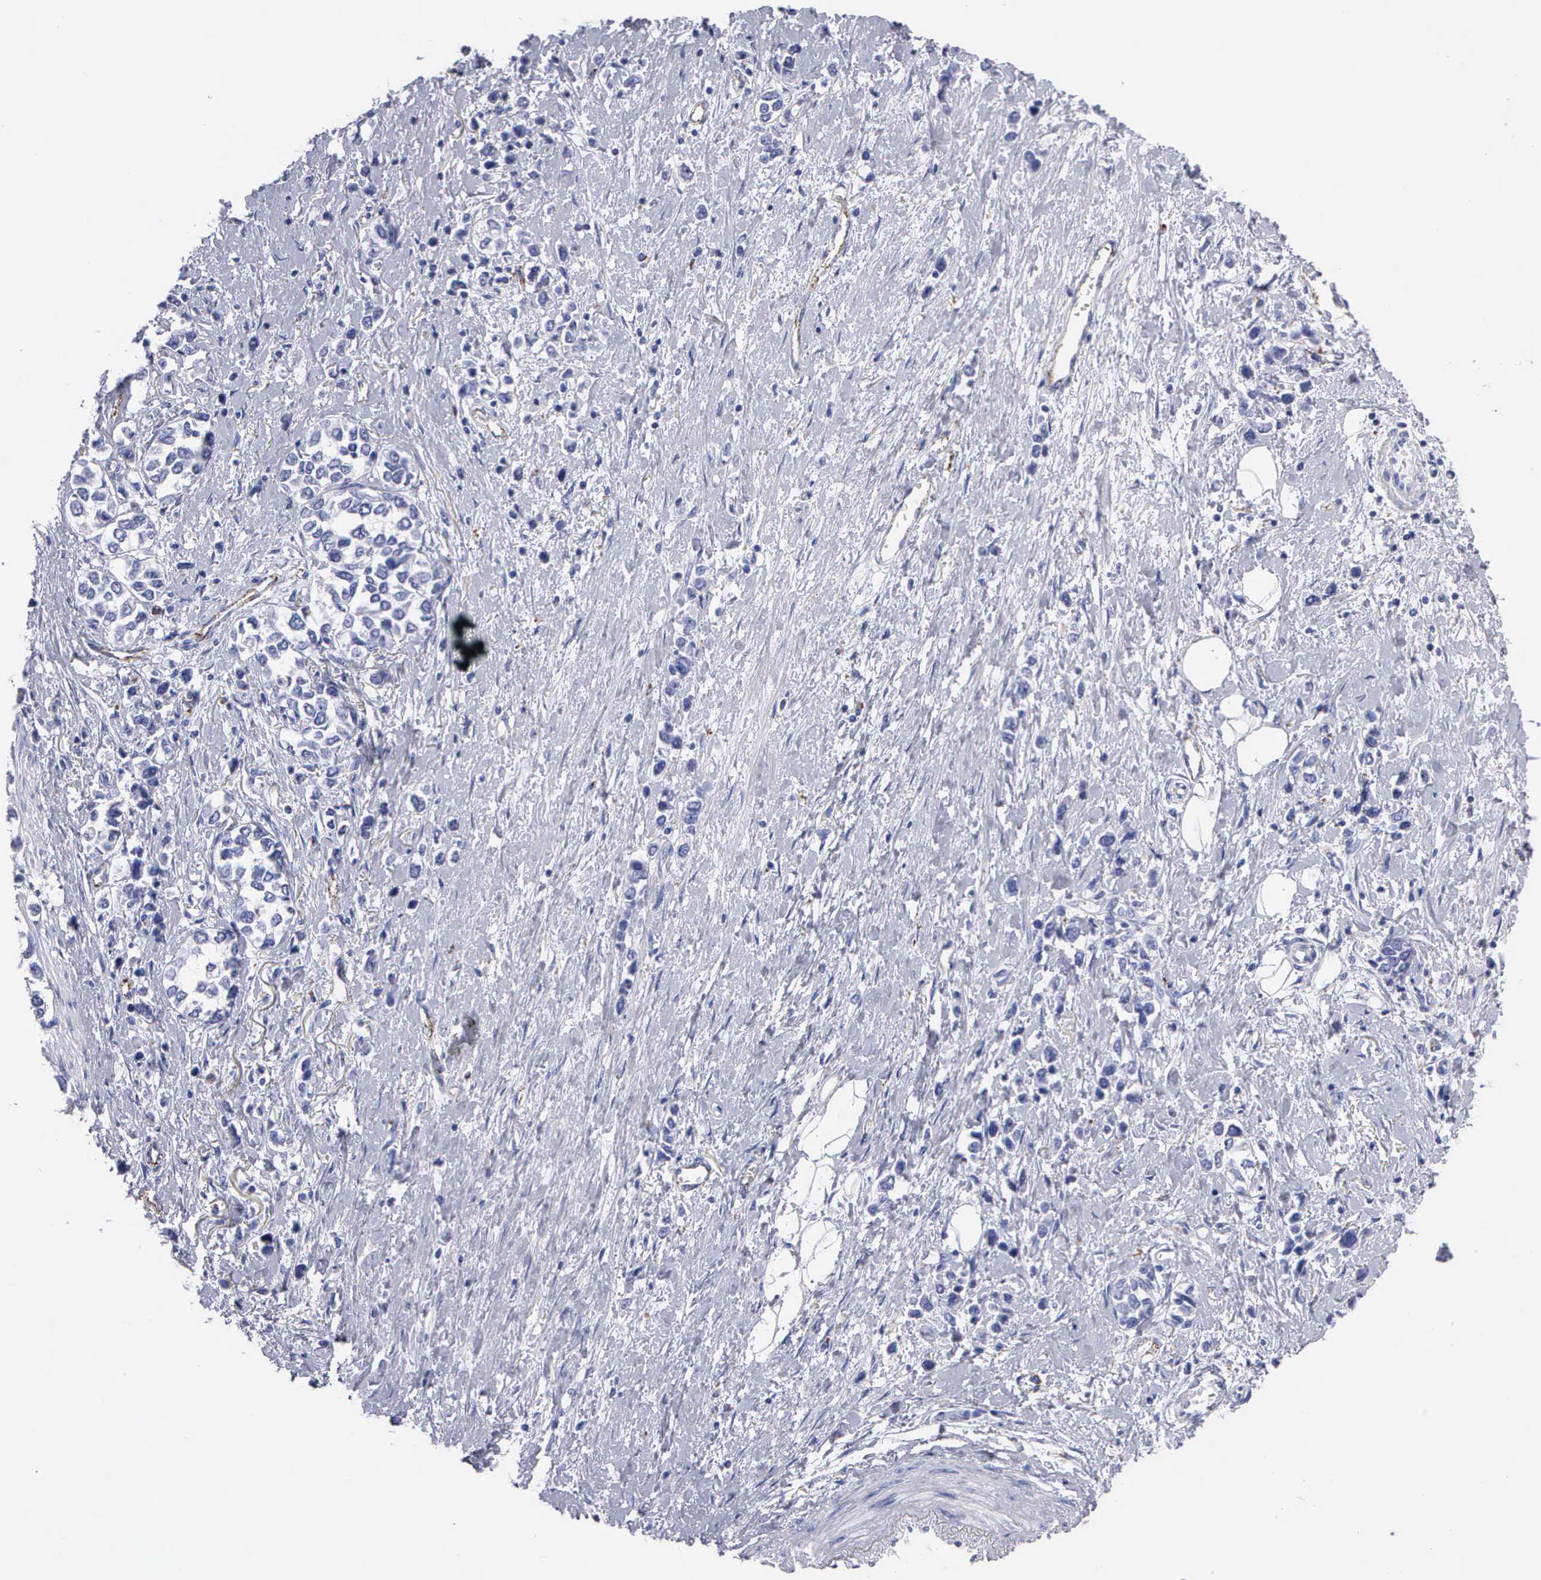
{"staining": {"intensity": "negative", "quantity": "none", "location": "none"}, "tissue": "stomach cancer", "cell_type": "Tumor cells", "image_type": "cancer", "snomed": [{"axis": "morphology", "description": "Adenocarcinoma, NOS"}, {"axis": "topography", "description": "Stomach, upper"}], "caption": "This is an immunohistochemistry (IHC) image of human adenocarcinoma (stomach). There is no staining in tumor cells.", "gene": "CTSL", "patient": {"sex": "male", "age": 76}}